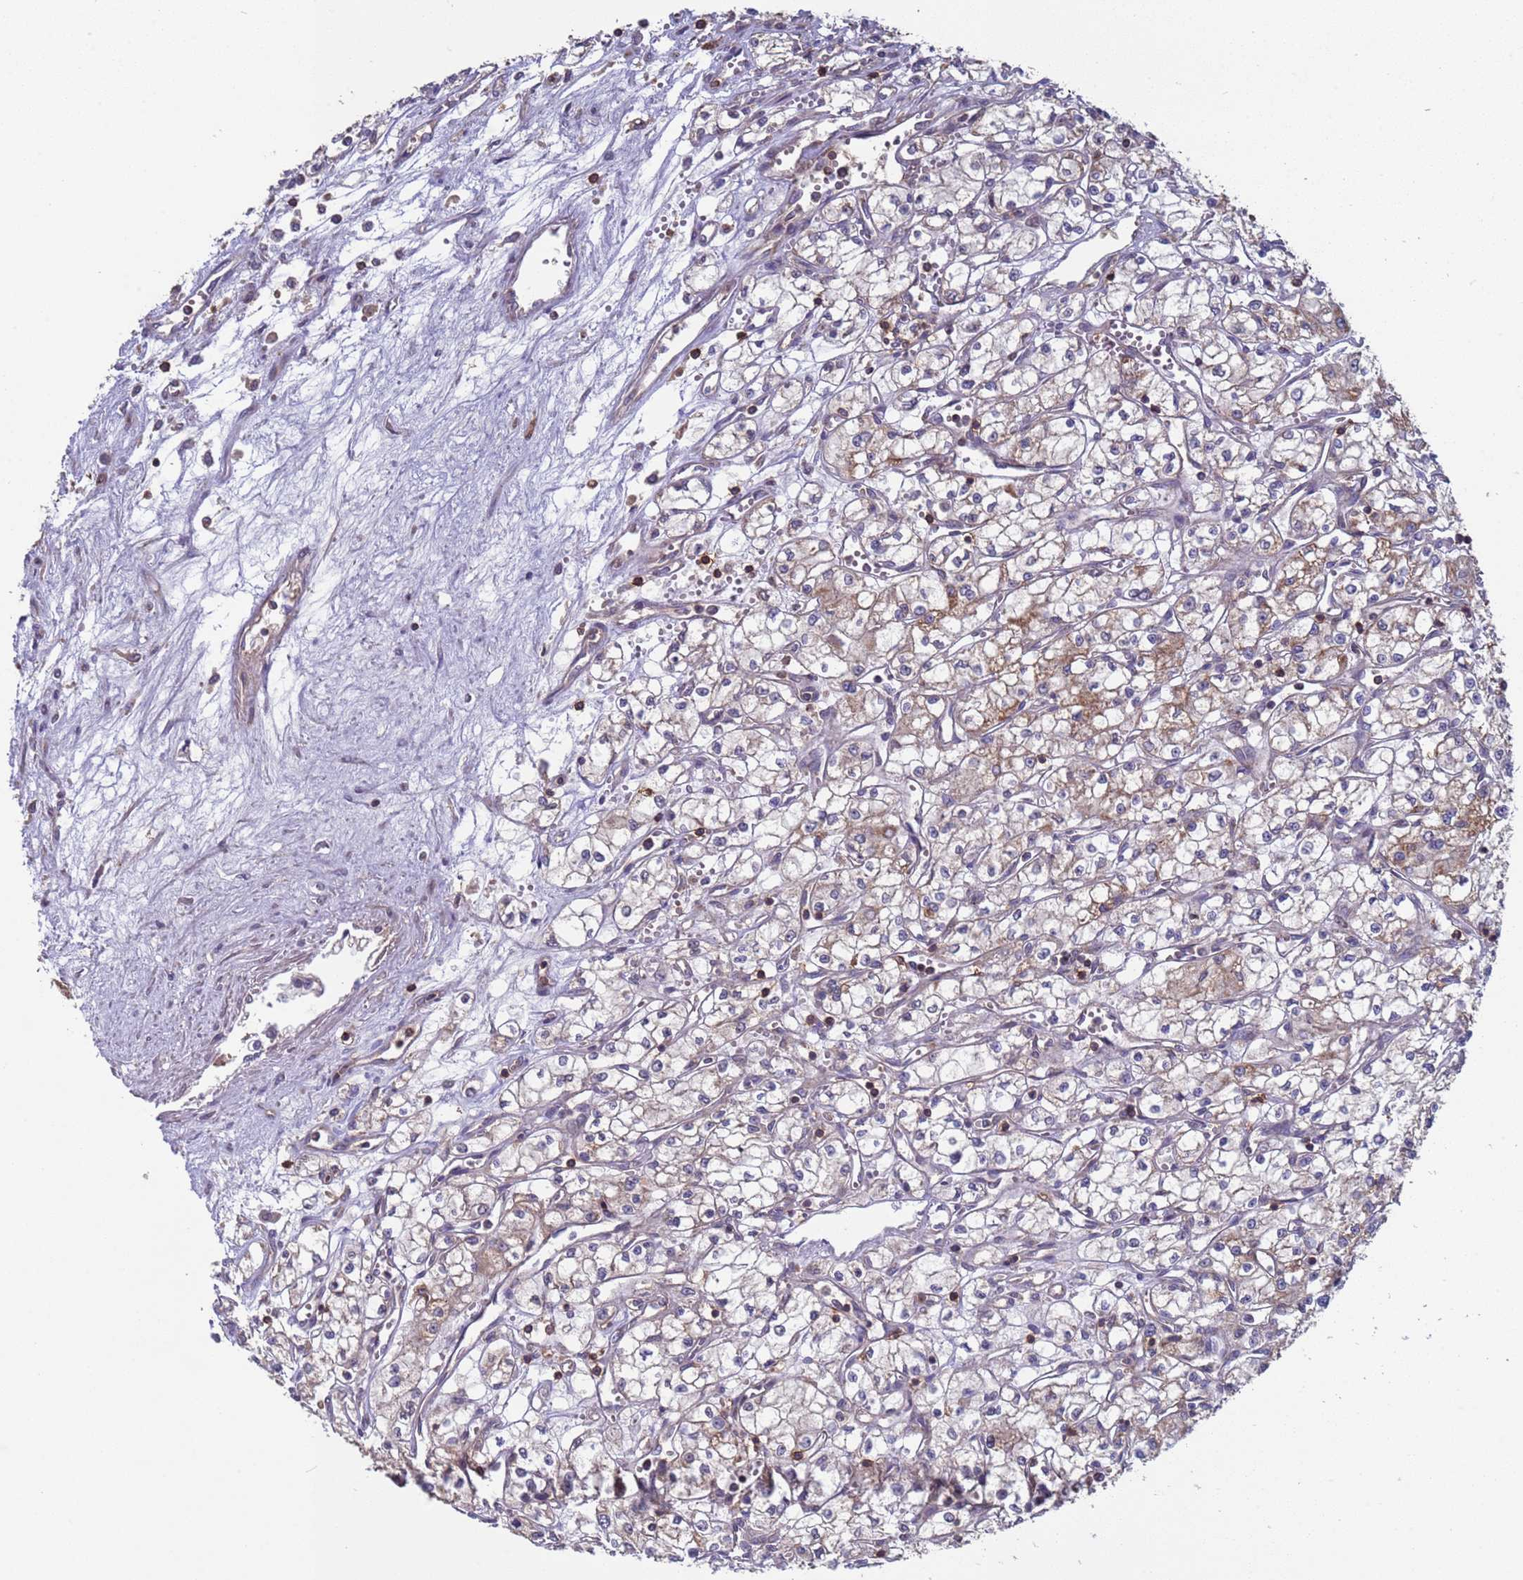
{"staining": {"intensity": "weak", "quantity": "<25%", "location": "cytoplasmic/membranous"}, "tissue": "renal cancer", "cell_type": "Tumor cells", "image_type": "cancer", "snomed": [{"axis": "morphology", "description": "Adenocarcinoma, NOS"}, {"axis": "topography", "description": "Kidney"}], "caption": "This photomicrograph is of adenocarcinoma (renal) stained with immunohistochemistry to label a protein in brown with the nuclei are counter-stained blue. There is no positivity in tumor cells.", "gene": "ACAD8", "patient": {"sex": "male", "age": 59}}